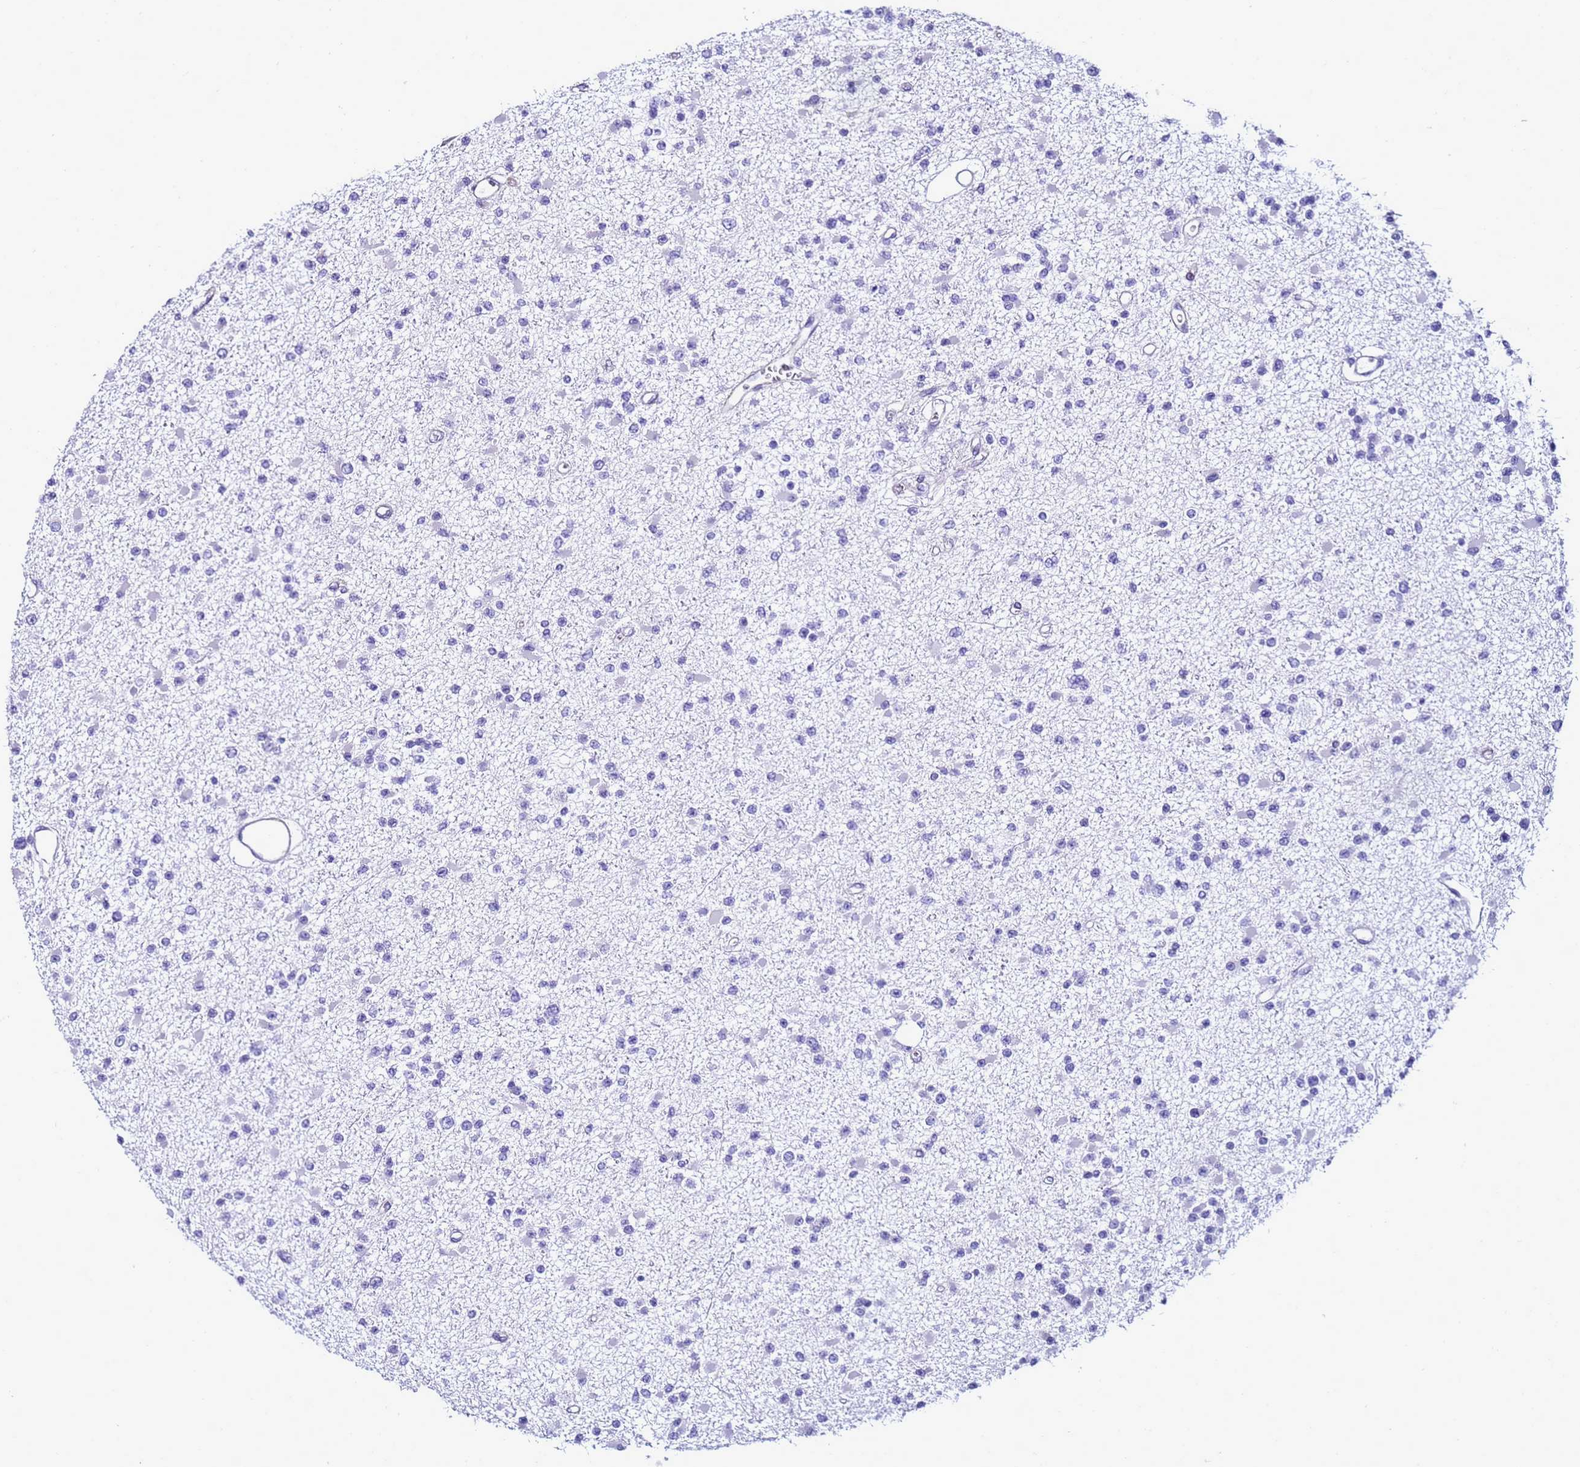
{"staining": {"intensity": "negative", "quantity": "none", "location": "none"}, "tissue": "glioma", "cell_type": "Tumor cells", "image_type": "cancer", "snomed": [{"axis": "morphology", "description": "Glioma, malignant, Low grade"}, {"axis": "topography", "description": "Brain"}], "caption": "High power microscopy micrograph of an IHC histopathology image of glioma, revealing no significant expression in tumor cells.", "gene": "FAM166B", "patient": {"sex": "female", "age": 22}}